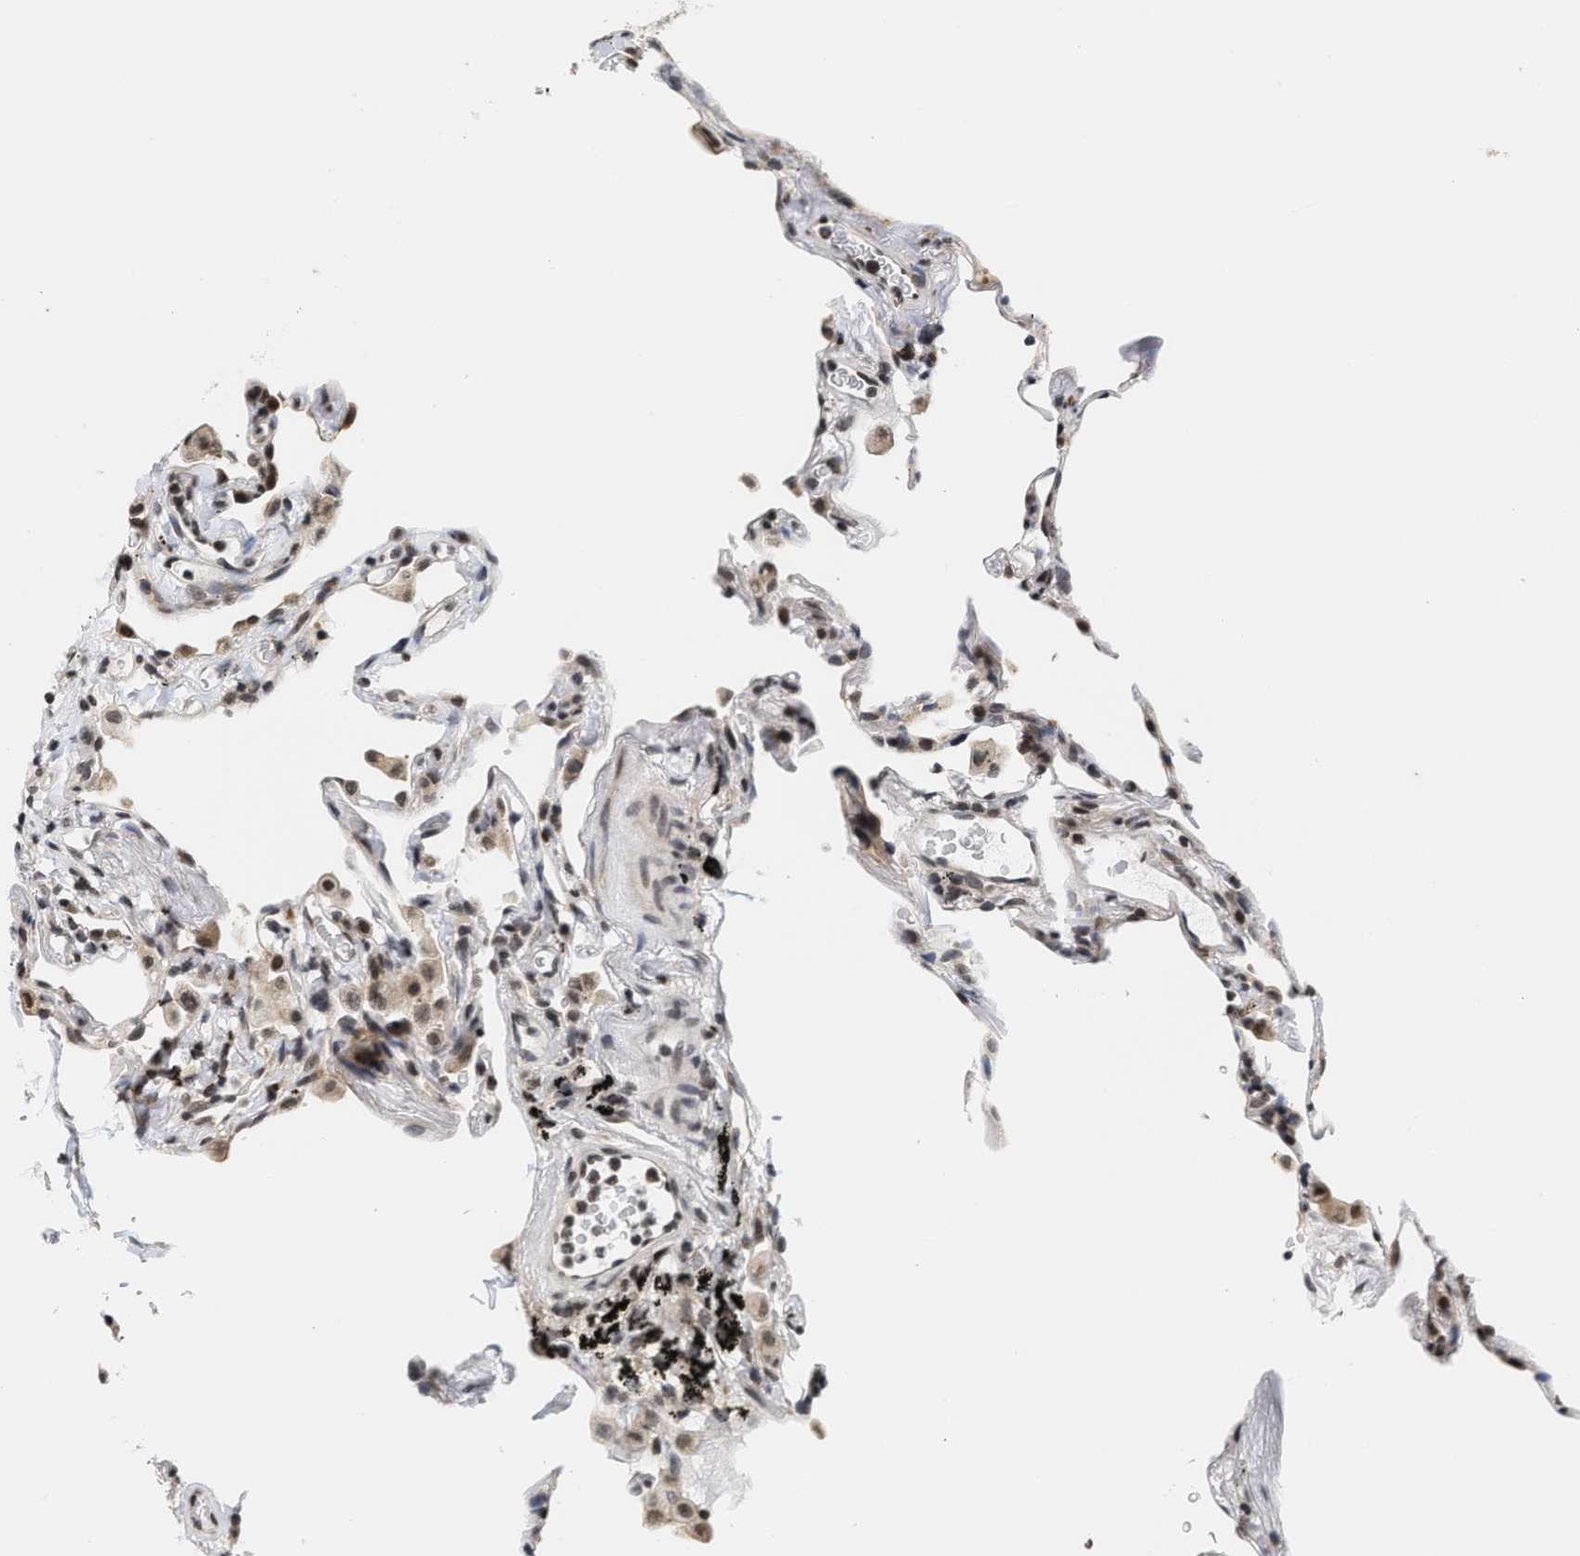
{"staining": {"intensity": "moderate", "quantity": "25%-75%", "location": "nuclear"}, "tissue": "lung", "cell_type": "Alveolar cells", "image_type": "normal", "snomed": [{"axis": "morphology", "description": "Normal tissue, NOS"}, {"axis": "topography", "description": "Lung"}], "caption": "High-magnification brightfield microscopy of benign lung stained with DAB (brown) and counterstained with hematoxylin (blue). alveolar cells exhibit moderate nuclear expression is identified in approximately25%-75% of cells. Ihc stains the protein of interest in brown and the nuclei are stained blue.", "gene": "ANKRD6", "patient": {"sex": "male", "age": 59}}